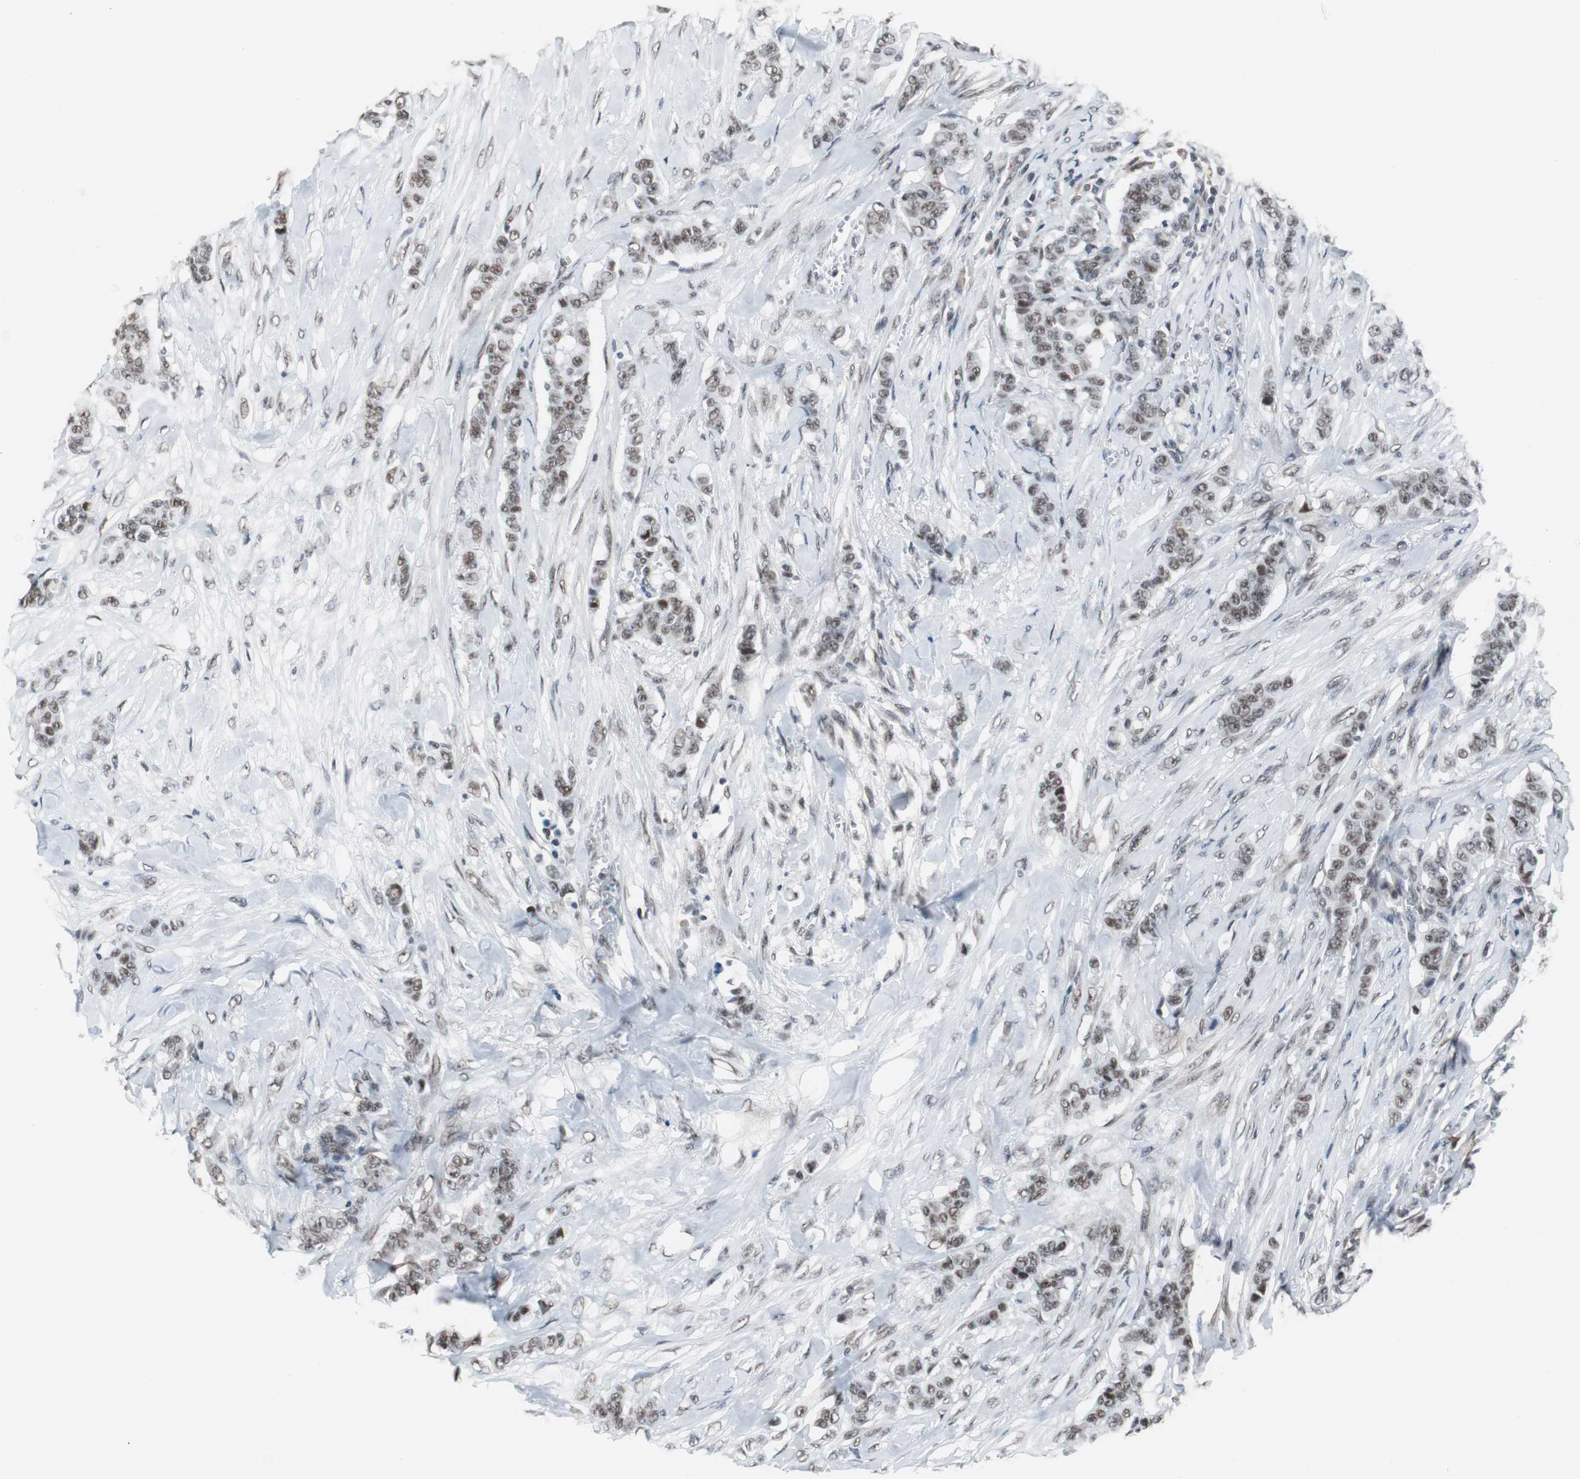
{"staining": {"intensity": "moderate", "quantity": ">75%", "location": "nuclear"}, "tissue": "breast cancer", "cell_type": "Tumor cells", "image_type": "cancer", "snomed": [{"axis": "morphology", "description": "Duct carcinoma"}, {"axis": "topography", "description": "Breast"}], "caption": "This histopathology image displays immunohistochemistry (IHC) staining of human breast cancer (invasive ductal carcinoma), with medium moderate nuclear staining in about >75% of tumor cells.", "gene": "TAF7", "patient": {"sex": "female", "age": 40}}